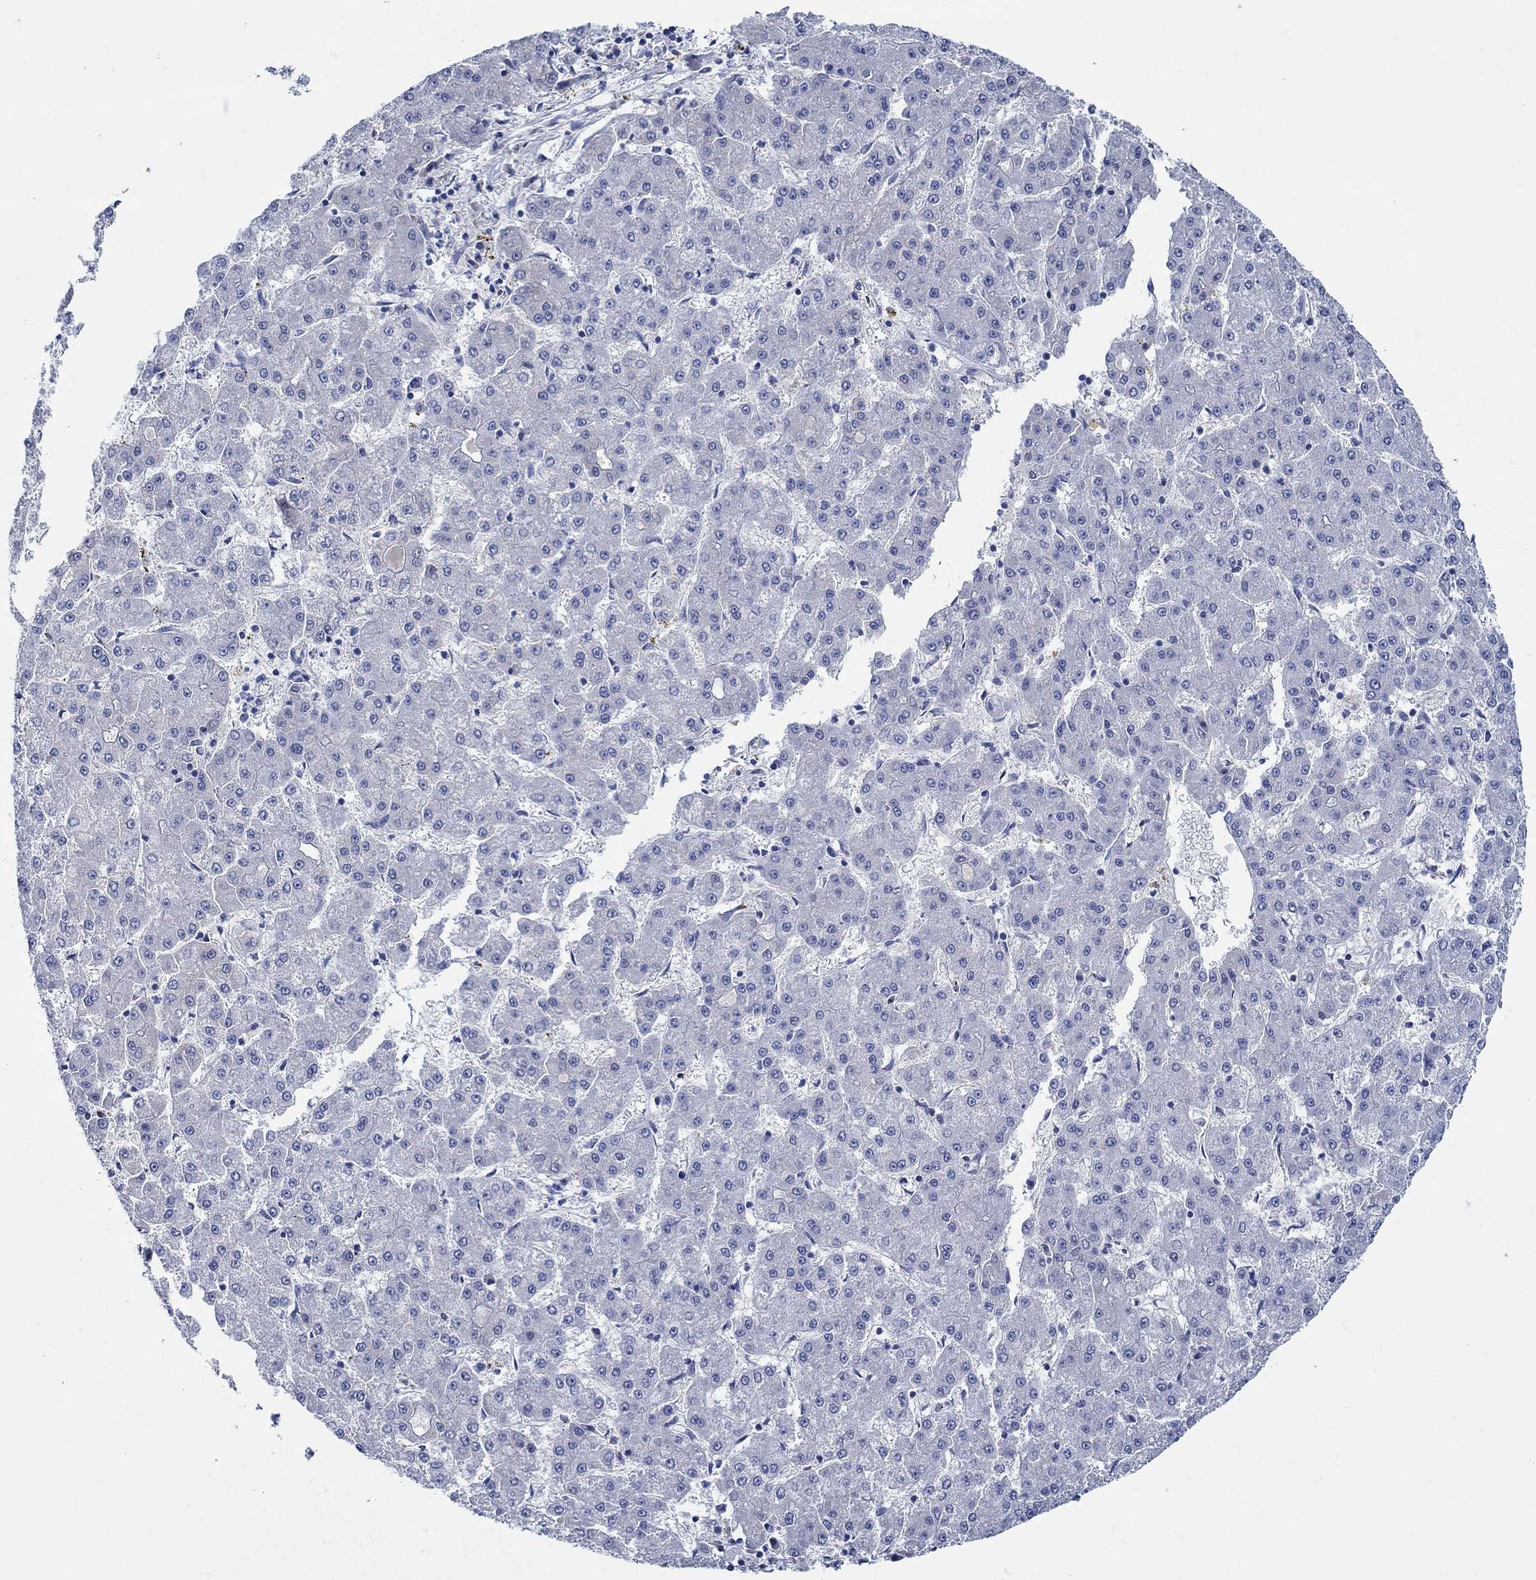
{"staining": {"intensity": "negative", "quantity": "none", "location": "none"}, "tissue": "liver cancer", "cell_type": "Tumor cells", "image_type": "cancer", "snomed": [{"axis": "morphology", "description": "Carcinoma, Hepatocellular, NOS"}, {"axis": "topography", "description": "Liver"}], "caption": "Tumor cells show no significant protein positivity in liver cancer (hepatocellular carcinoma). Brightfield microscopy of immunohistochemistry stained with DAB (3,3'-diaminobenzidine) (brown) and hematoxylin (blue), captured at high magnification.", "gene": "TRIM16", "patient": {"sex": "male", "age": 73}}